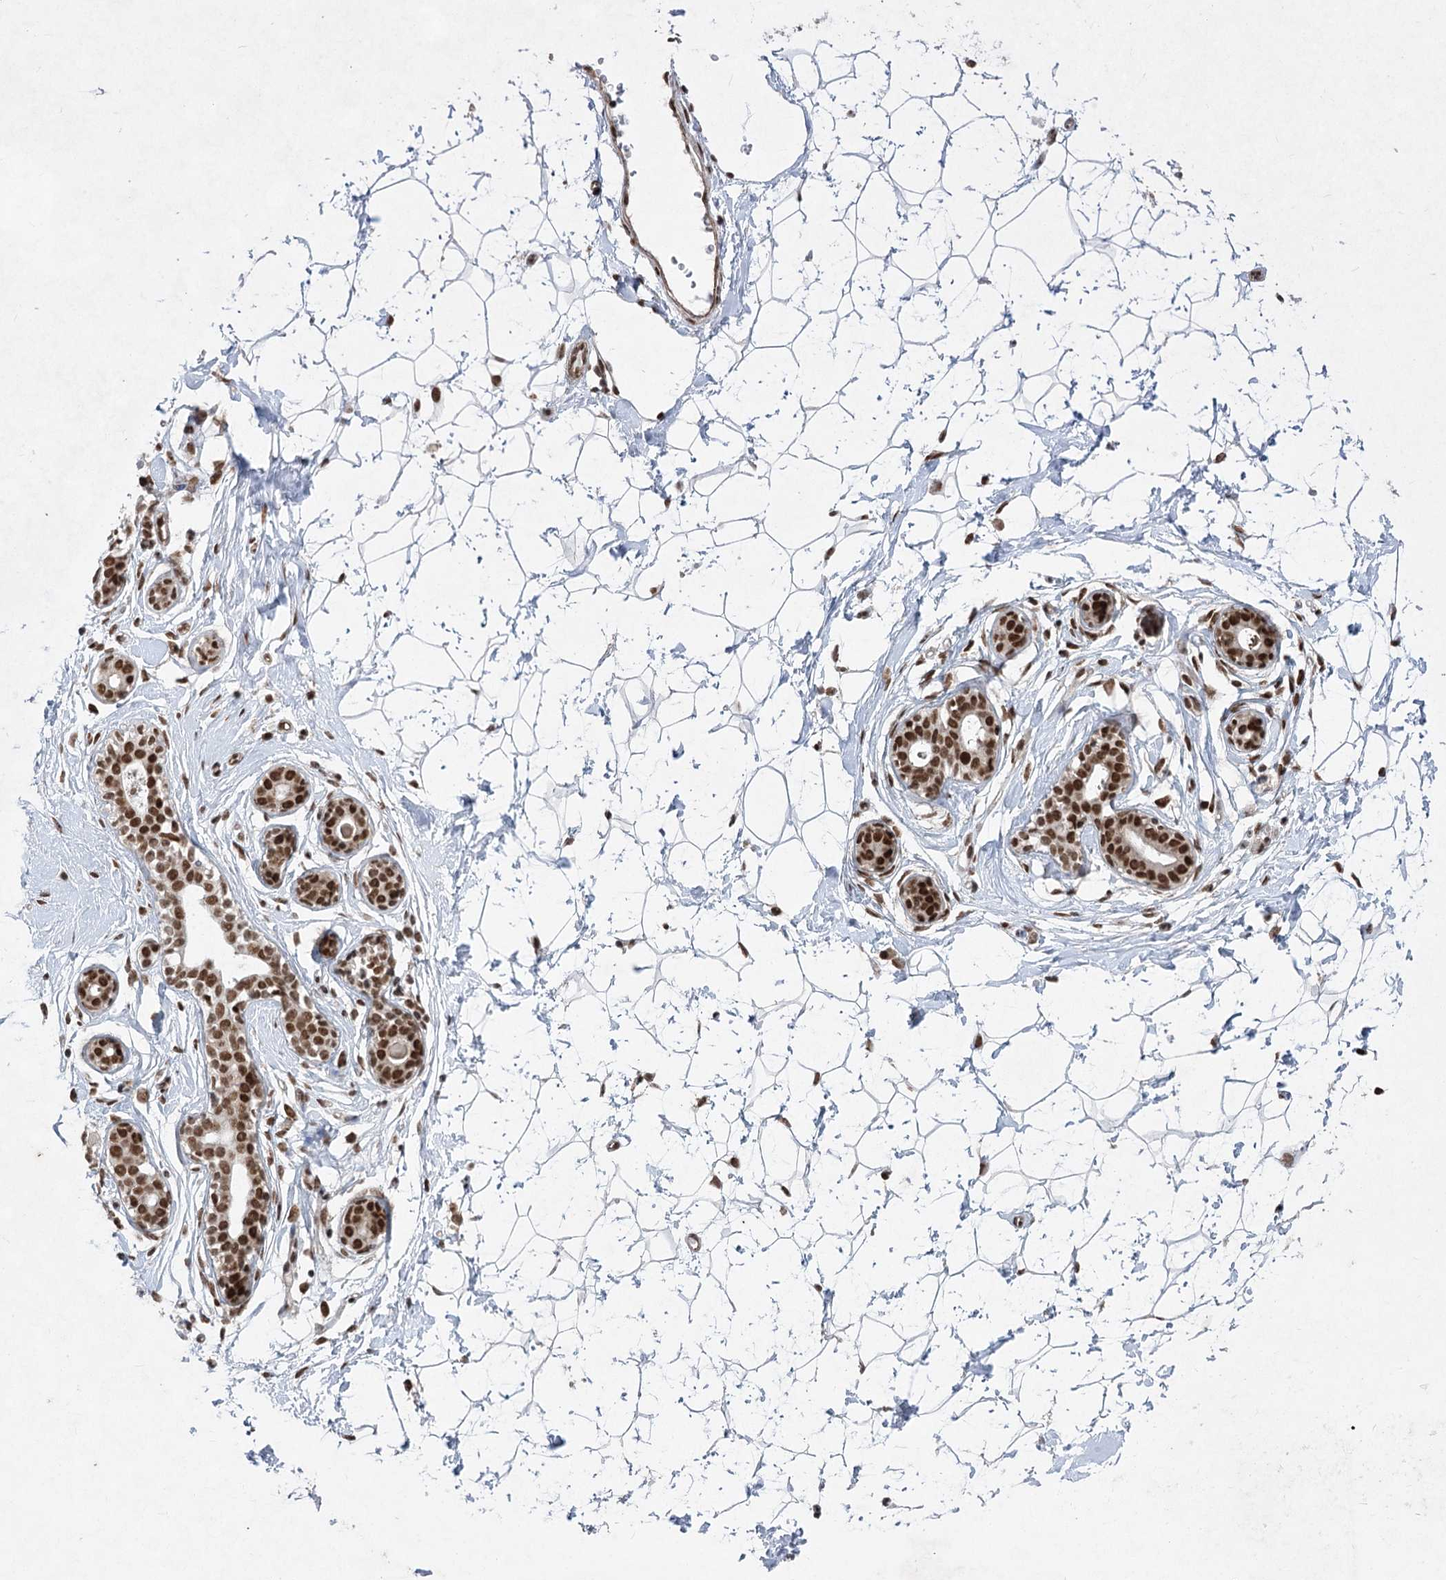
{"staining": {"intensity": "moderate", "quantity": ">75%", "location": "nuclear"}, "tissue": "breast", "cell_type": "Adipocytes", "image_type": "normal", "snomed": [{"axis": "morphology", "description": "Normal tissue, NOS"}, {"axis": "morphology", "description": "Adenoma, NOS"}, {"axis": "topography", "description": "Breast"}], "caption": "Moderate nuclear expression is appreciated in about >75% of adipocytes in unremarkable breast.", "gene": "ZCCHC8", "patient": {"sex": "female", "age": 23}}